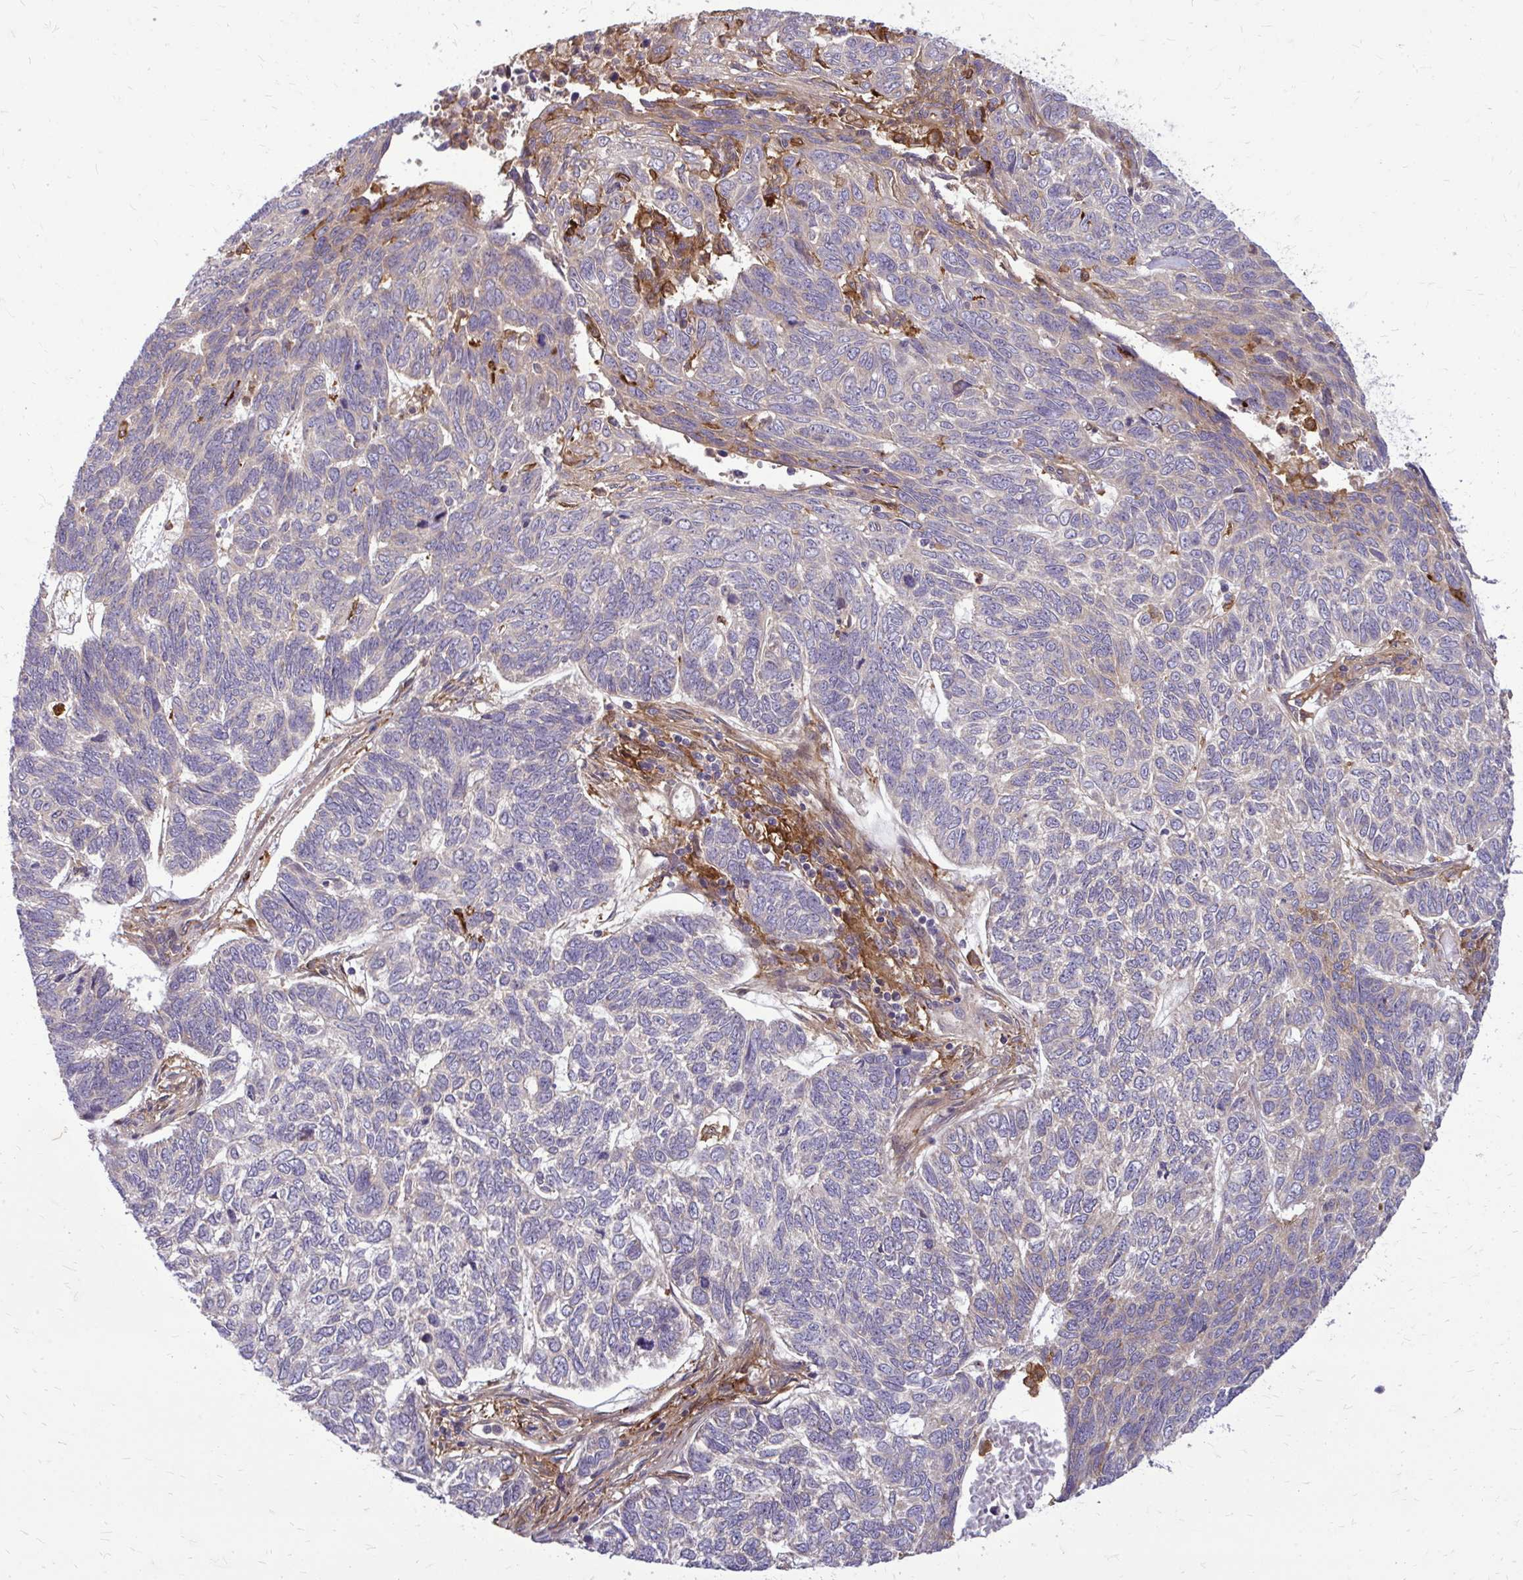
{"staining": {"intensity": "negative", "quantity": "none", "location": "none"}, "tissue": "skin cancer", "cell_type": "Tumor cells", "image_type": "cancer", "snomed": [{"axis": "morphology", "description": "Basal cell carcinoma"}, {"axis": "topography", "description": "Skin"}], "caption": "The micrograph displays no staining of tumor cells in basal cell carcinoma (skin).", "gene": "OXNAD1", "patient": {"sex": "female", "age": 65}}